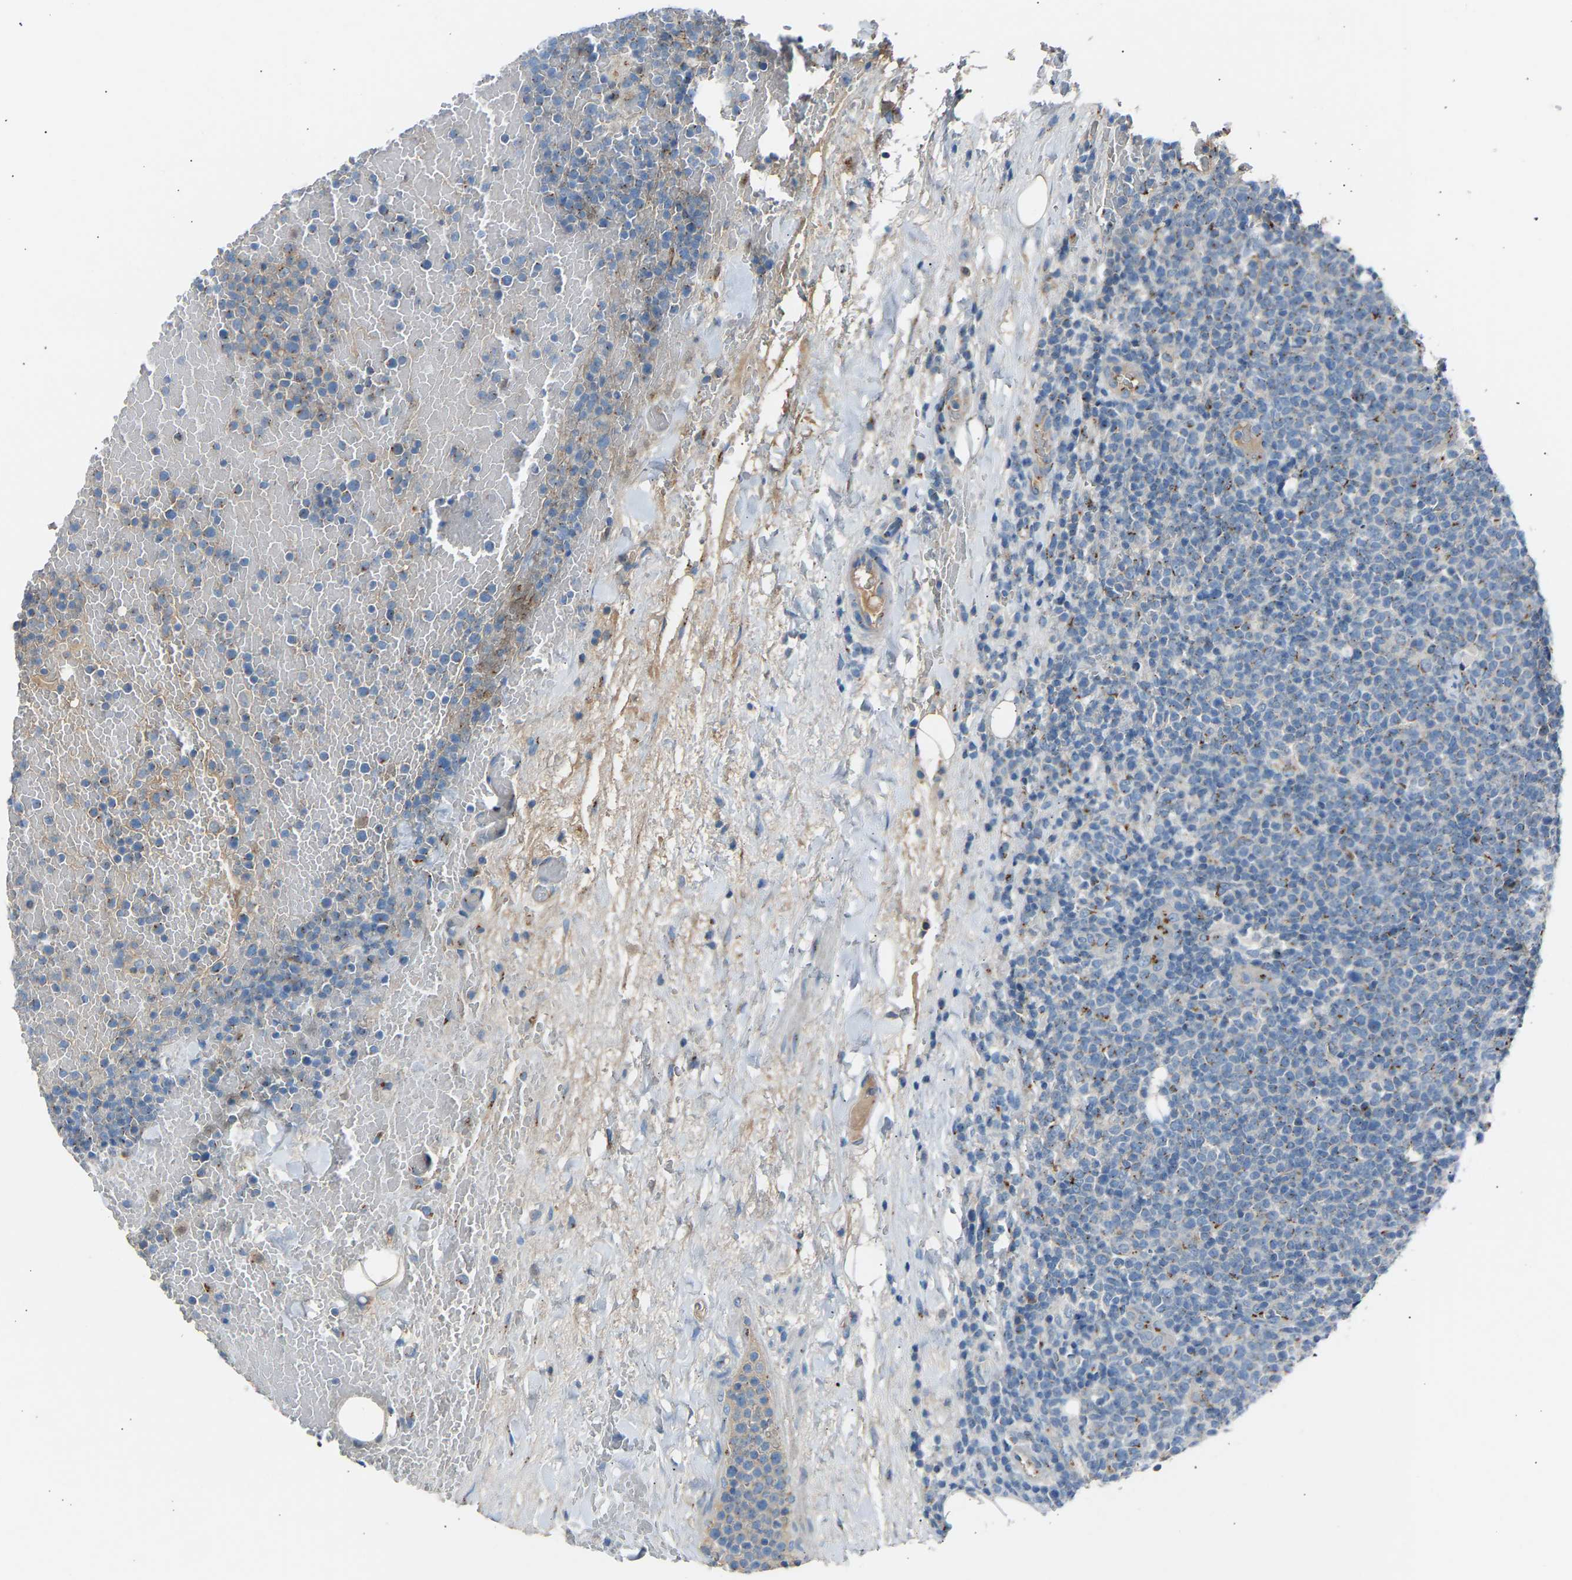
{"staining": {"intensity": "weak", "quantity": "<25%", "location": "cytoplasmic/membranous"}, "tissue": "lymphoma", "cell_type": "Tumor cells", "image_type": "cancer", "snomed": [{"axis": "morphology", "description": "Malignant lymphoma, non-Hodgkin's type, High grade"}, {"axis": "topography", "description": "Lymph node"}], "caption": "Lymphoma stained for a protein using immunohistochemistry demonstrates no positivity tumor cells.", "gene": "CYREN", "patient": {"sex": "male", "age": 61}}